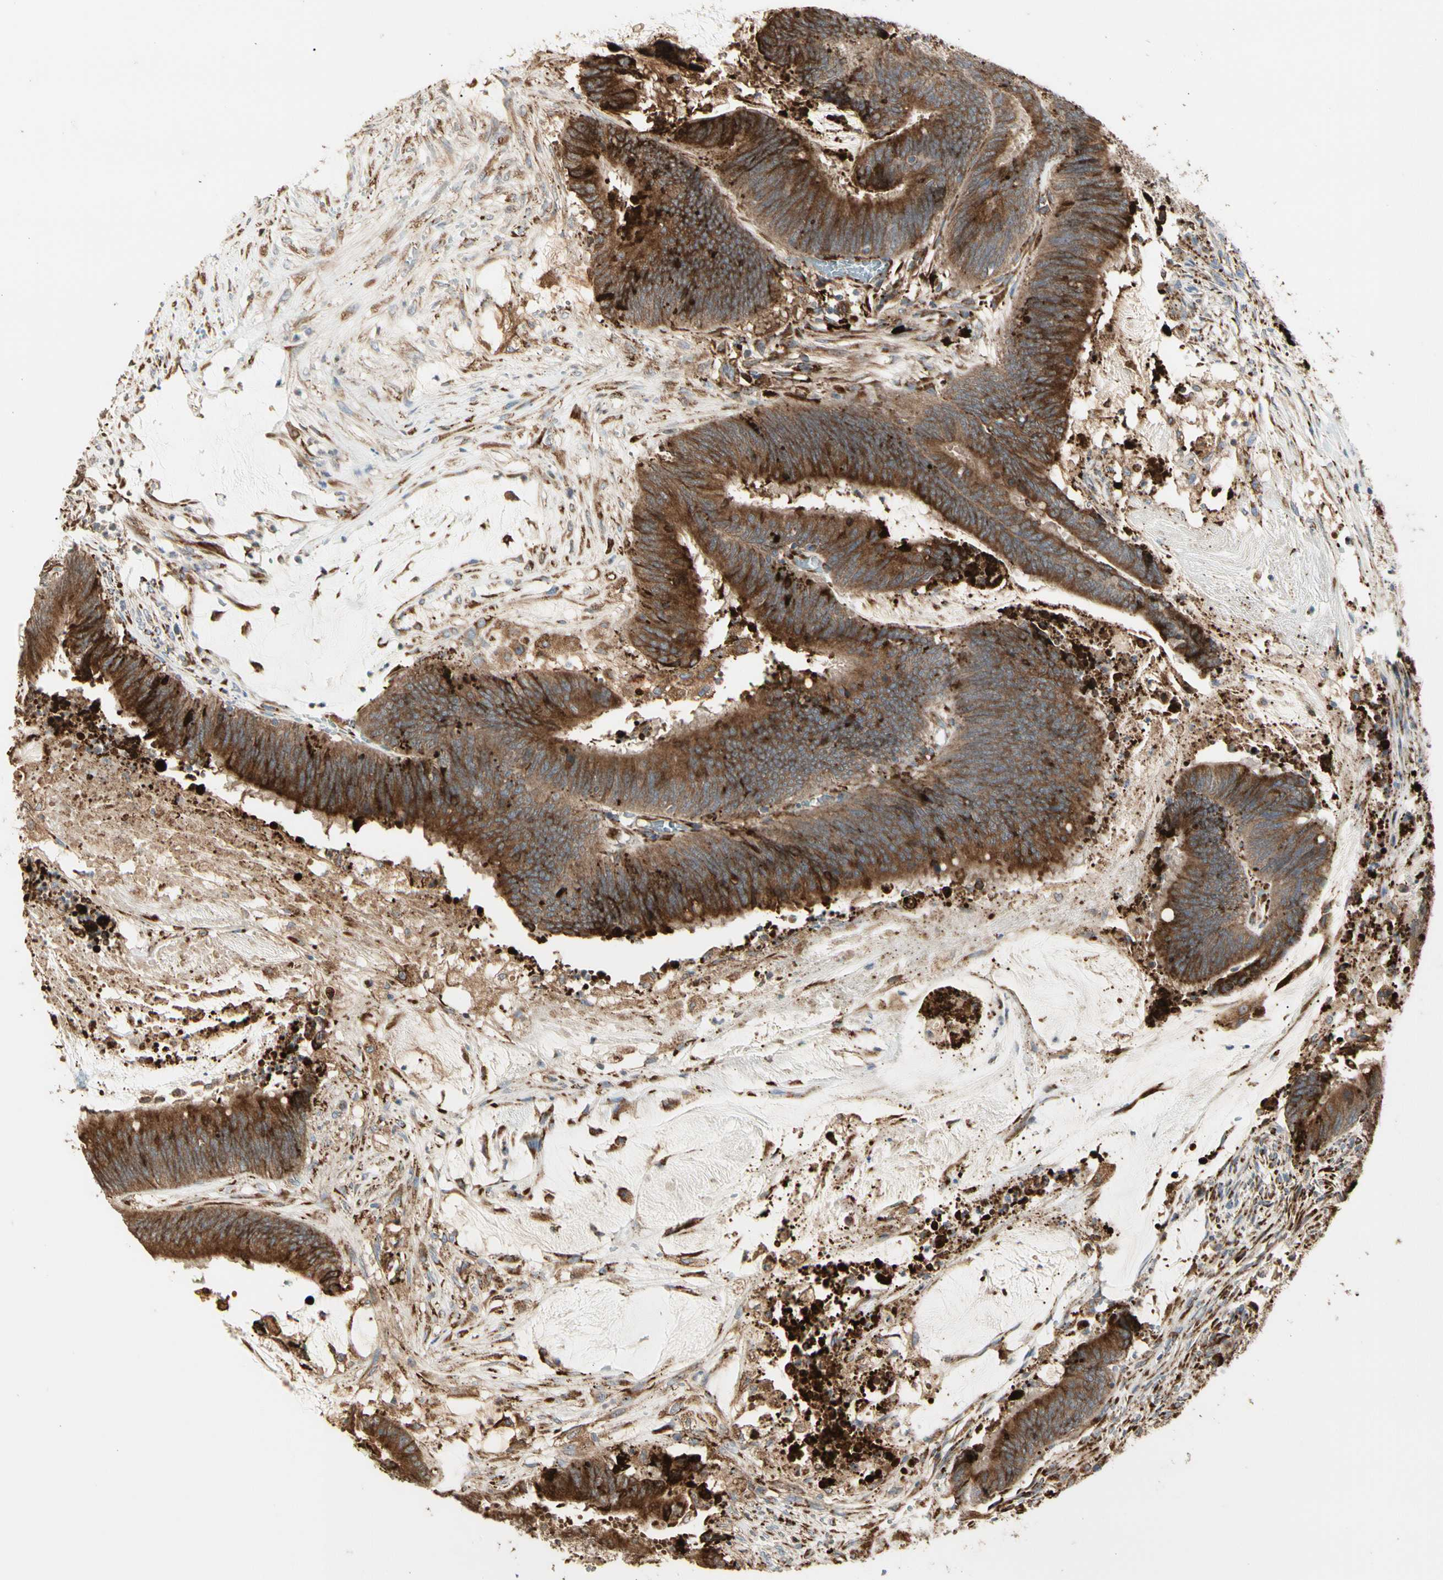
{"staining": {"intensity": "strong", "quantity": ">75%", "location": "cytoplasmic/membranous"}, "tissue": "colorectal cancer", "cell_type": "Tumor cells", "image_type": "cancer", "snomed": [{"axis": "morphology", "description": "Adenocarcinoma, NOS"}, {"axis": "topography", "description": "Rectum"}], "caption": "A brown stain labels strong cytoplasmic/membranous staining of a protein in human colorectal cancer (adenocarcinoma) tumor cells.", "gene": "HSP90B1", "patient": {"sex": "female", "age": 66}}